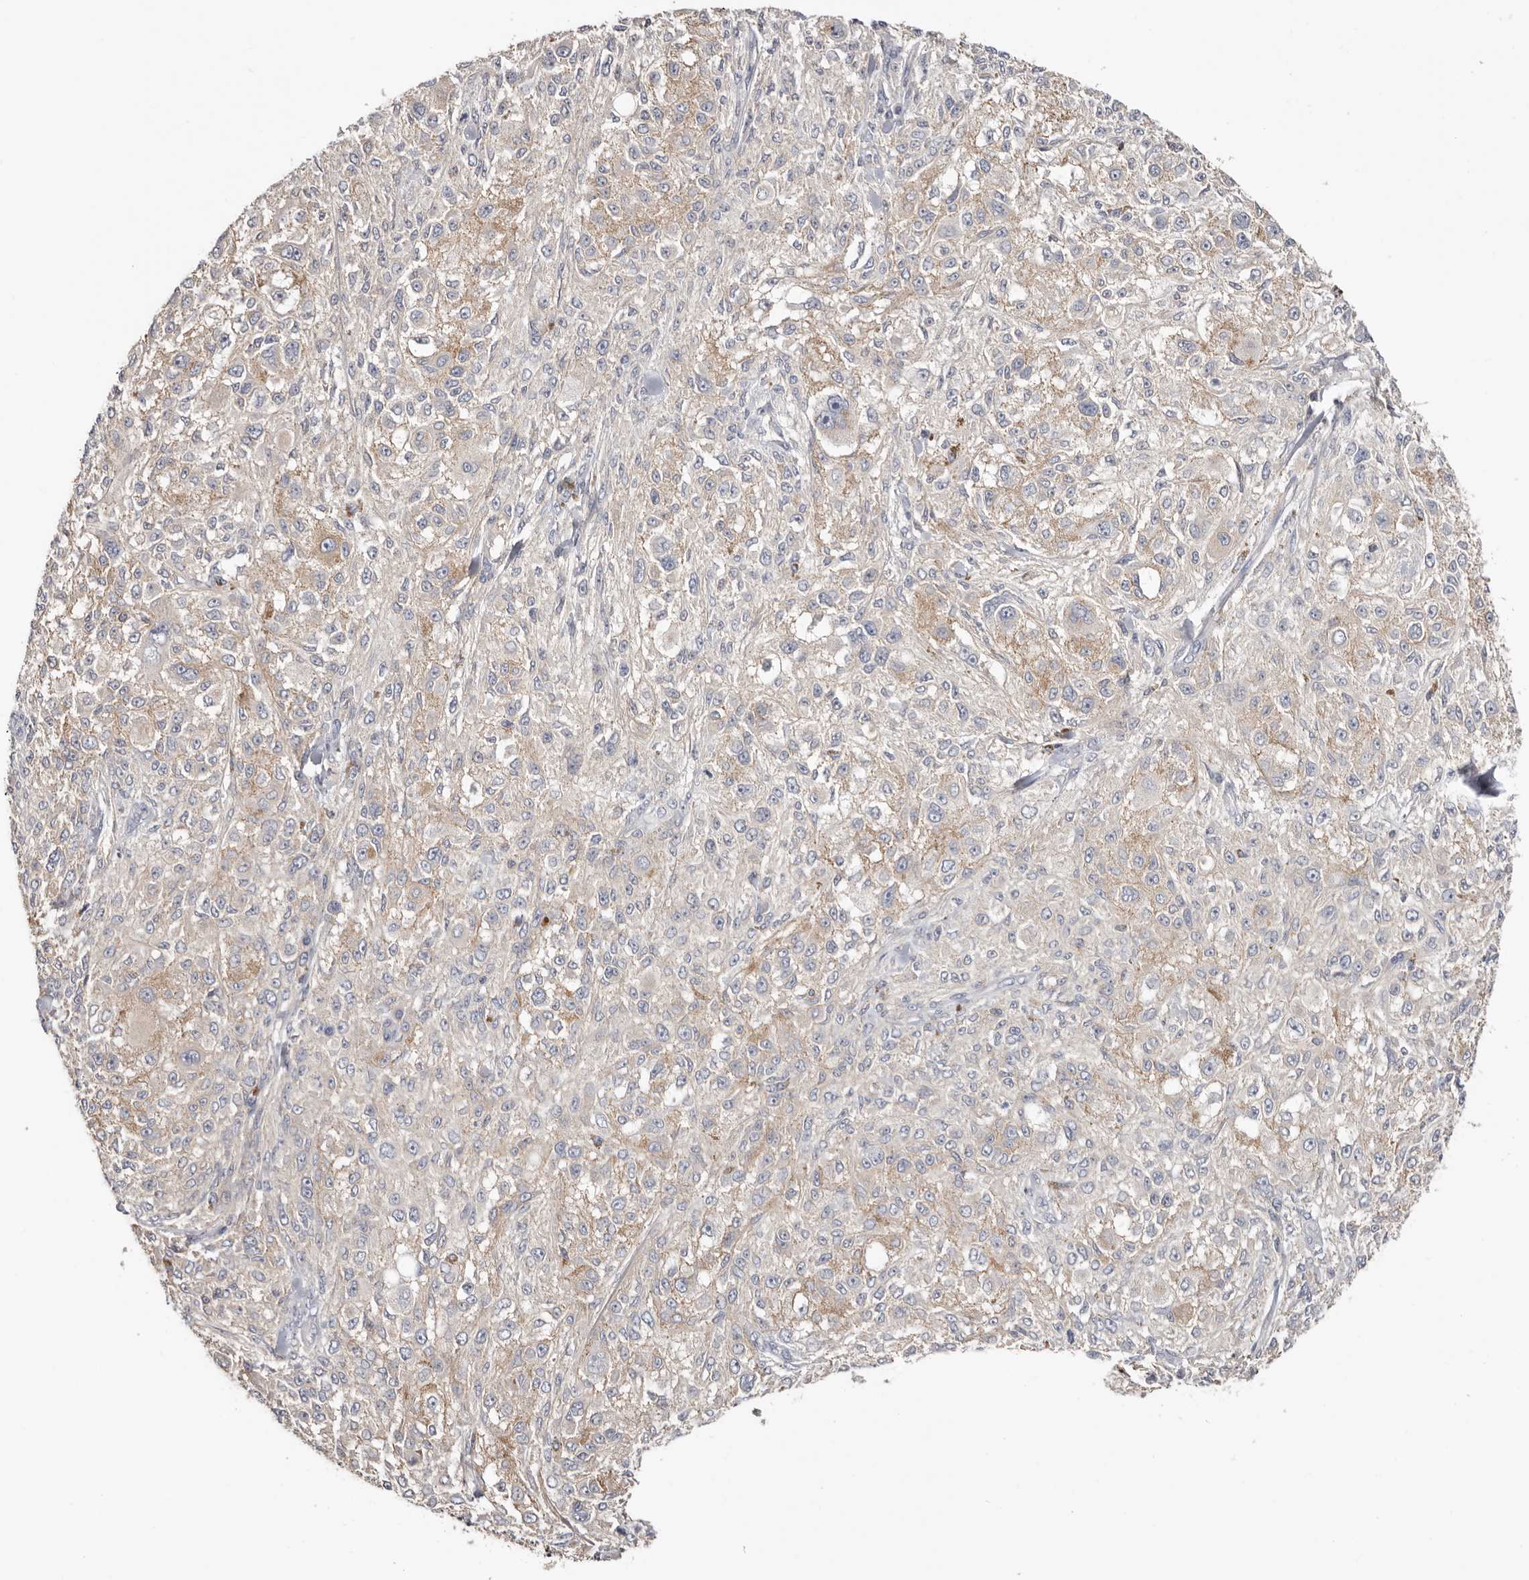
{"staining": {"intensity": "weak", "quantity": ">75%", "location": "cytoplasmic/membranous"}, "tissue": "melanoma", "cell_type": "Tumor cells", "image_type": "cancer", "snomed": [{"axis": "morphology", "description": "Necrosis, NOS"}, {"axis": "morphology", "description": "Malignant melanoma, NOS"}, {"axis": "topography", "description": "Skin"}], "caption": "Human melanoma stained for a protein (brown) exhibits weak cytoplasmic/membranous positive staining in approximately >75% of tumor cells.", "gene": "S100A14", "patient": {"sex": "female", "age": 87}}